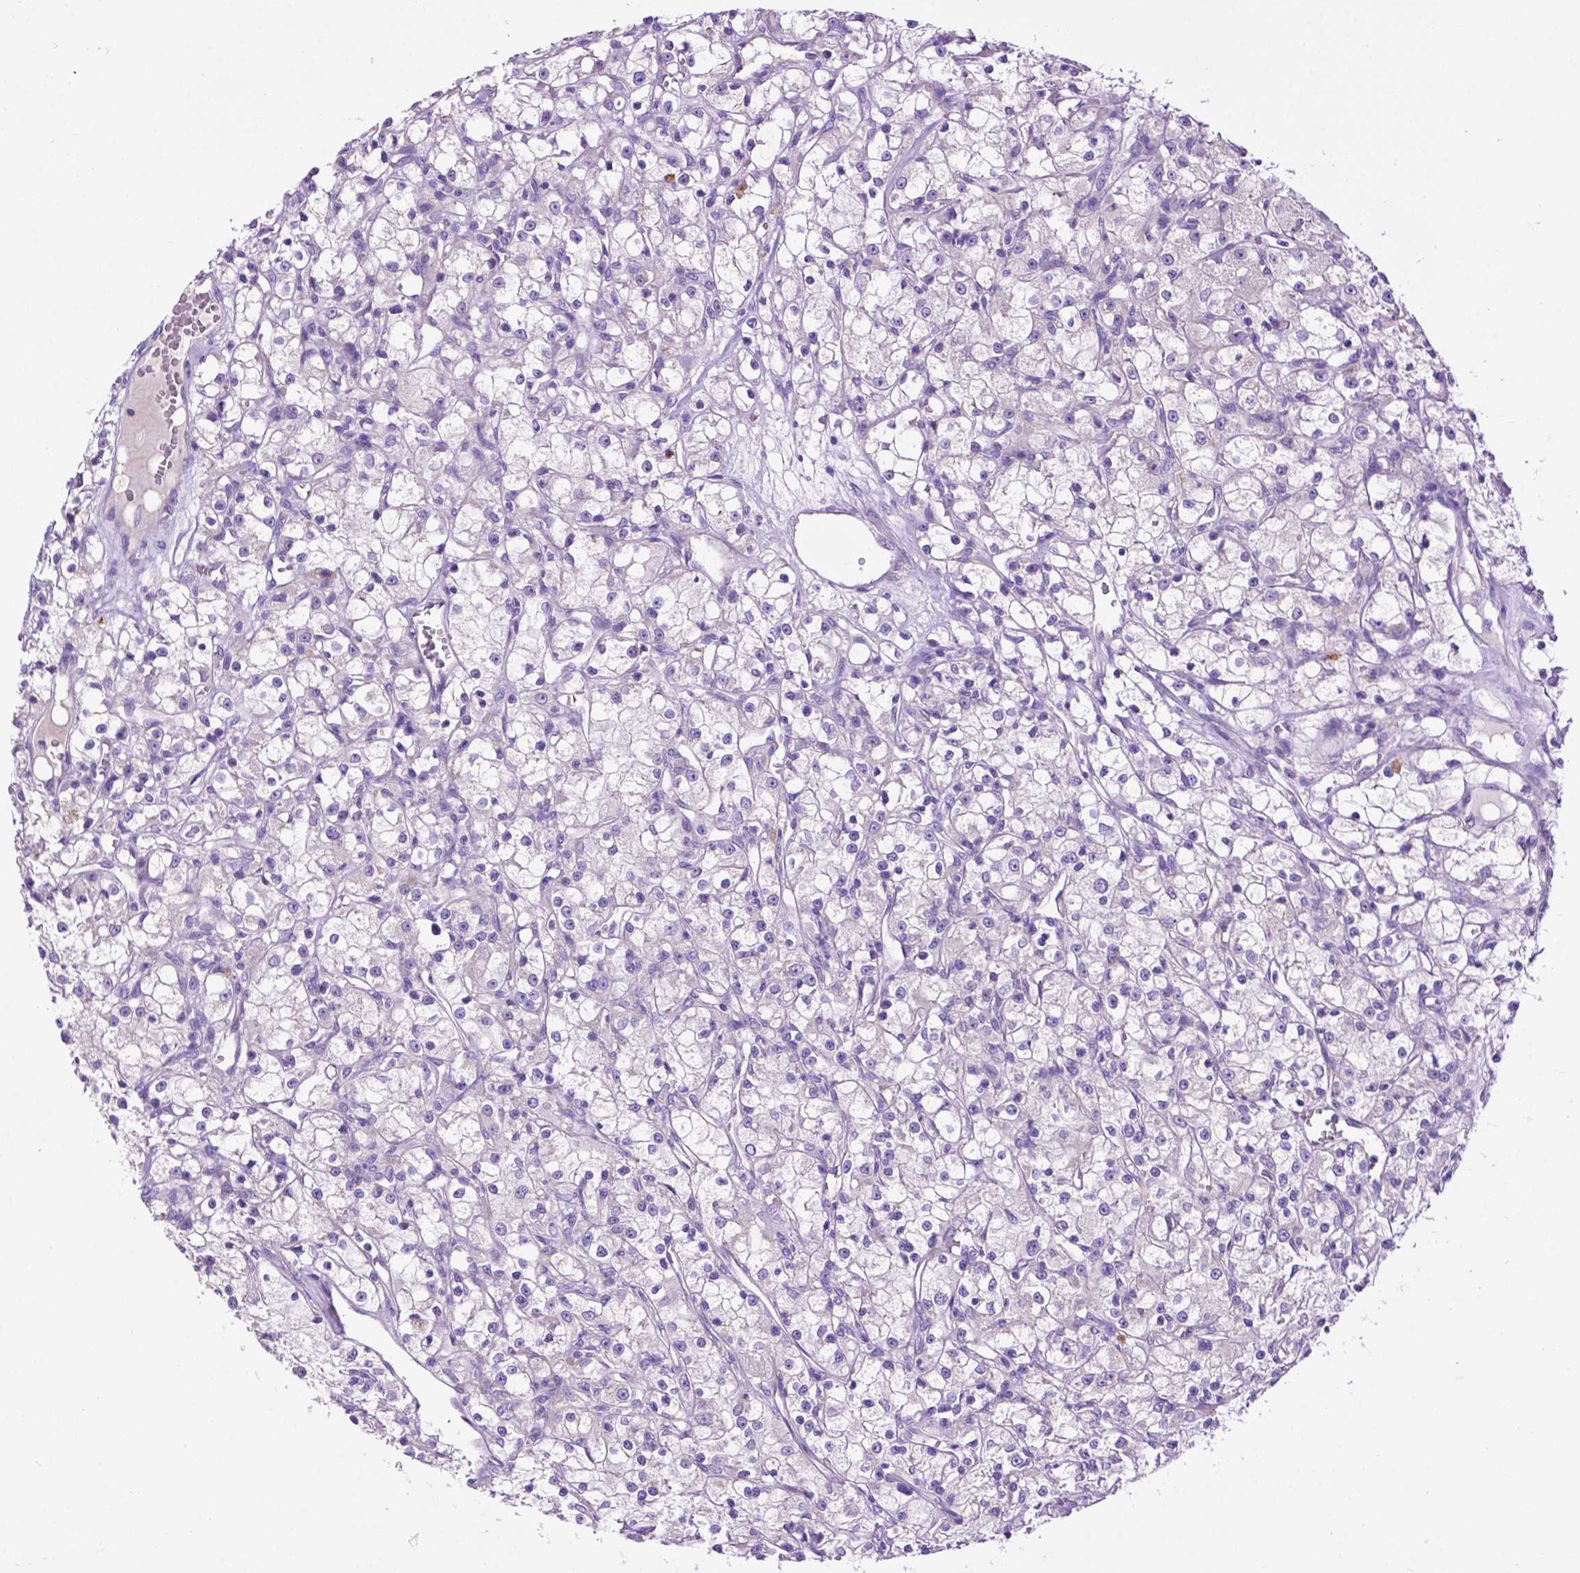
{"staining": {"intensity": "negative", "quantity": "none", "location": "none"}, "tissue": "renal cancer", "cell_type": "Tumor cells", "image_type": "cancer", "snomed": [{"axis": "morphology", "description": "Adenocarcinoma, NOS"}, {"axis": "topography", "description": "Kidney"}], "caption": "Immunohistochemical staining of renal adenocarcinoma demonstrates no significant staining in tumor cells. The staining is performed using DAB brown chromogen with nuclei counter-stained in using hematoxylin.", "gene": "PHYHIP", "patient": {"sex": "female", "age": 59}}